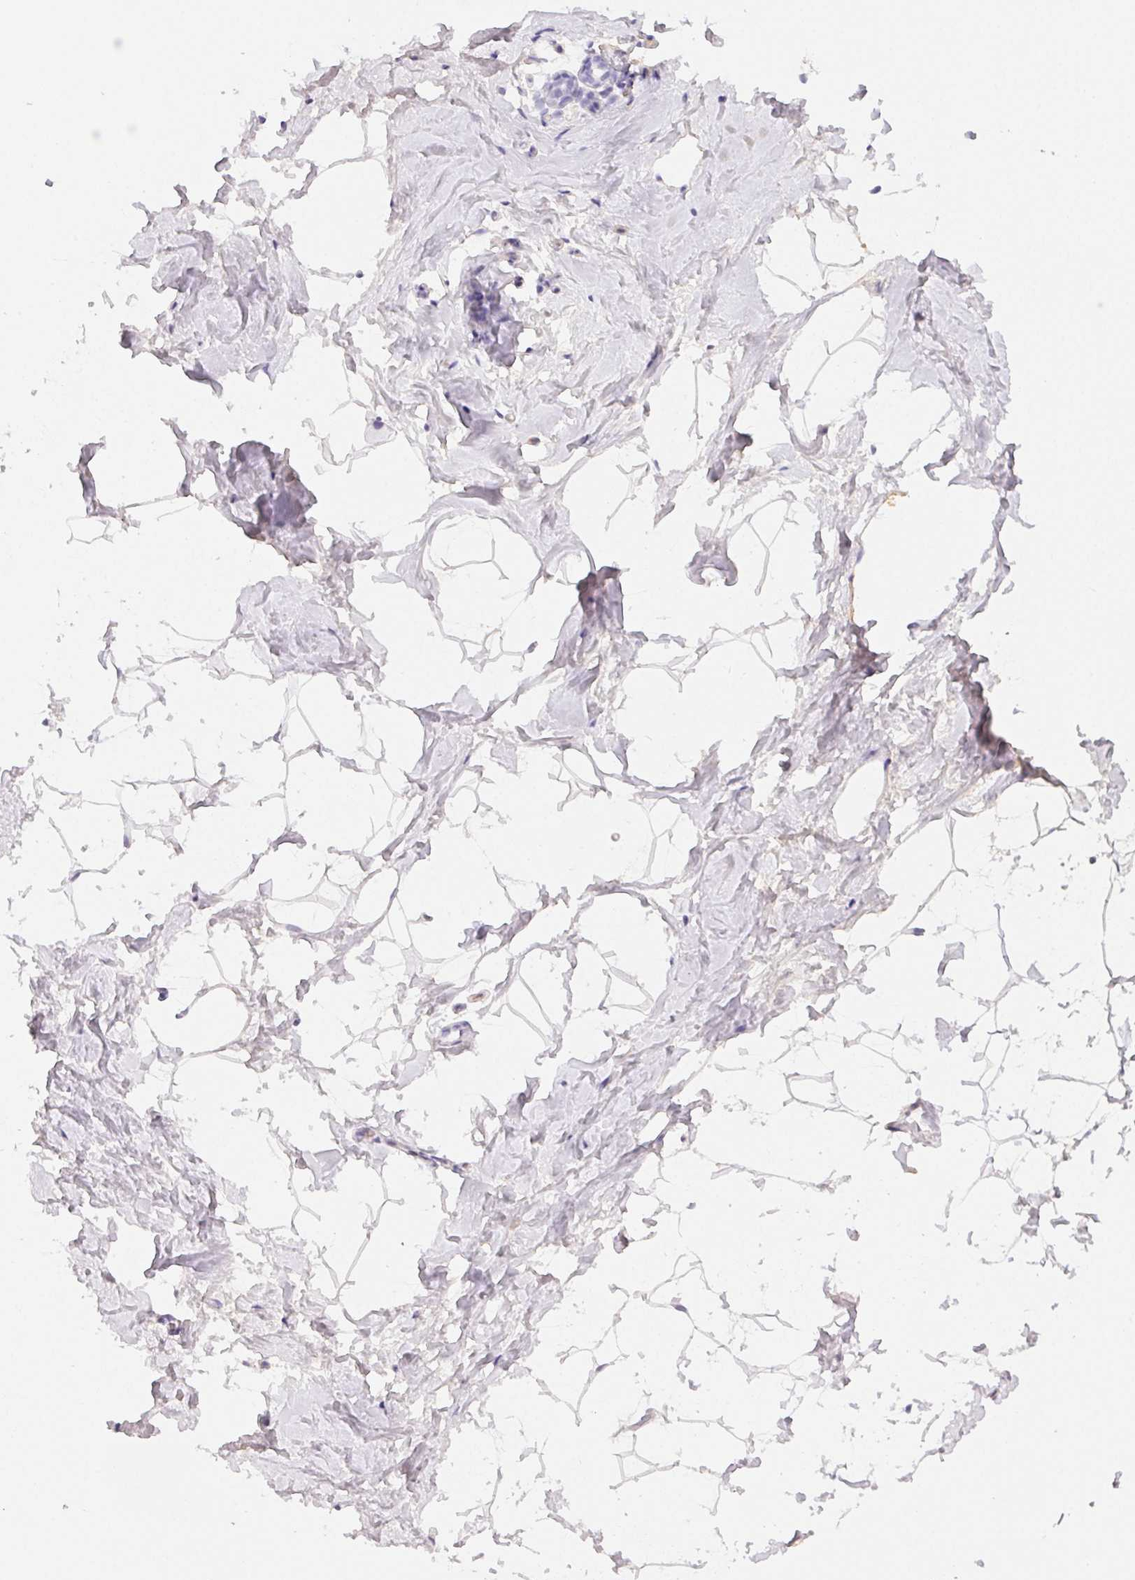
{"staining": {"intensity": "negative", "quantity": "none", "location": "none"}, "tissue": "breast", "cell_type": "Adipocytes", "image_type": "normal", "snomed": [{"axis": "morphology", "description": "Normal tissue, NOS"}, {"axis": "topography", "description": "Breast"}], "caption": "An IHC photomicrograph of unremarkable breast is shown. There is no staining in adipocytes of breast. (DAB (3,3'-diaminobenzidine) immunohistochemistry (IHC) visualized using brightfield microscopy, high magnification).", "gene": "PADI4", "patient": {"sex": "female", "age": 32}}